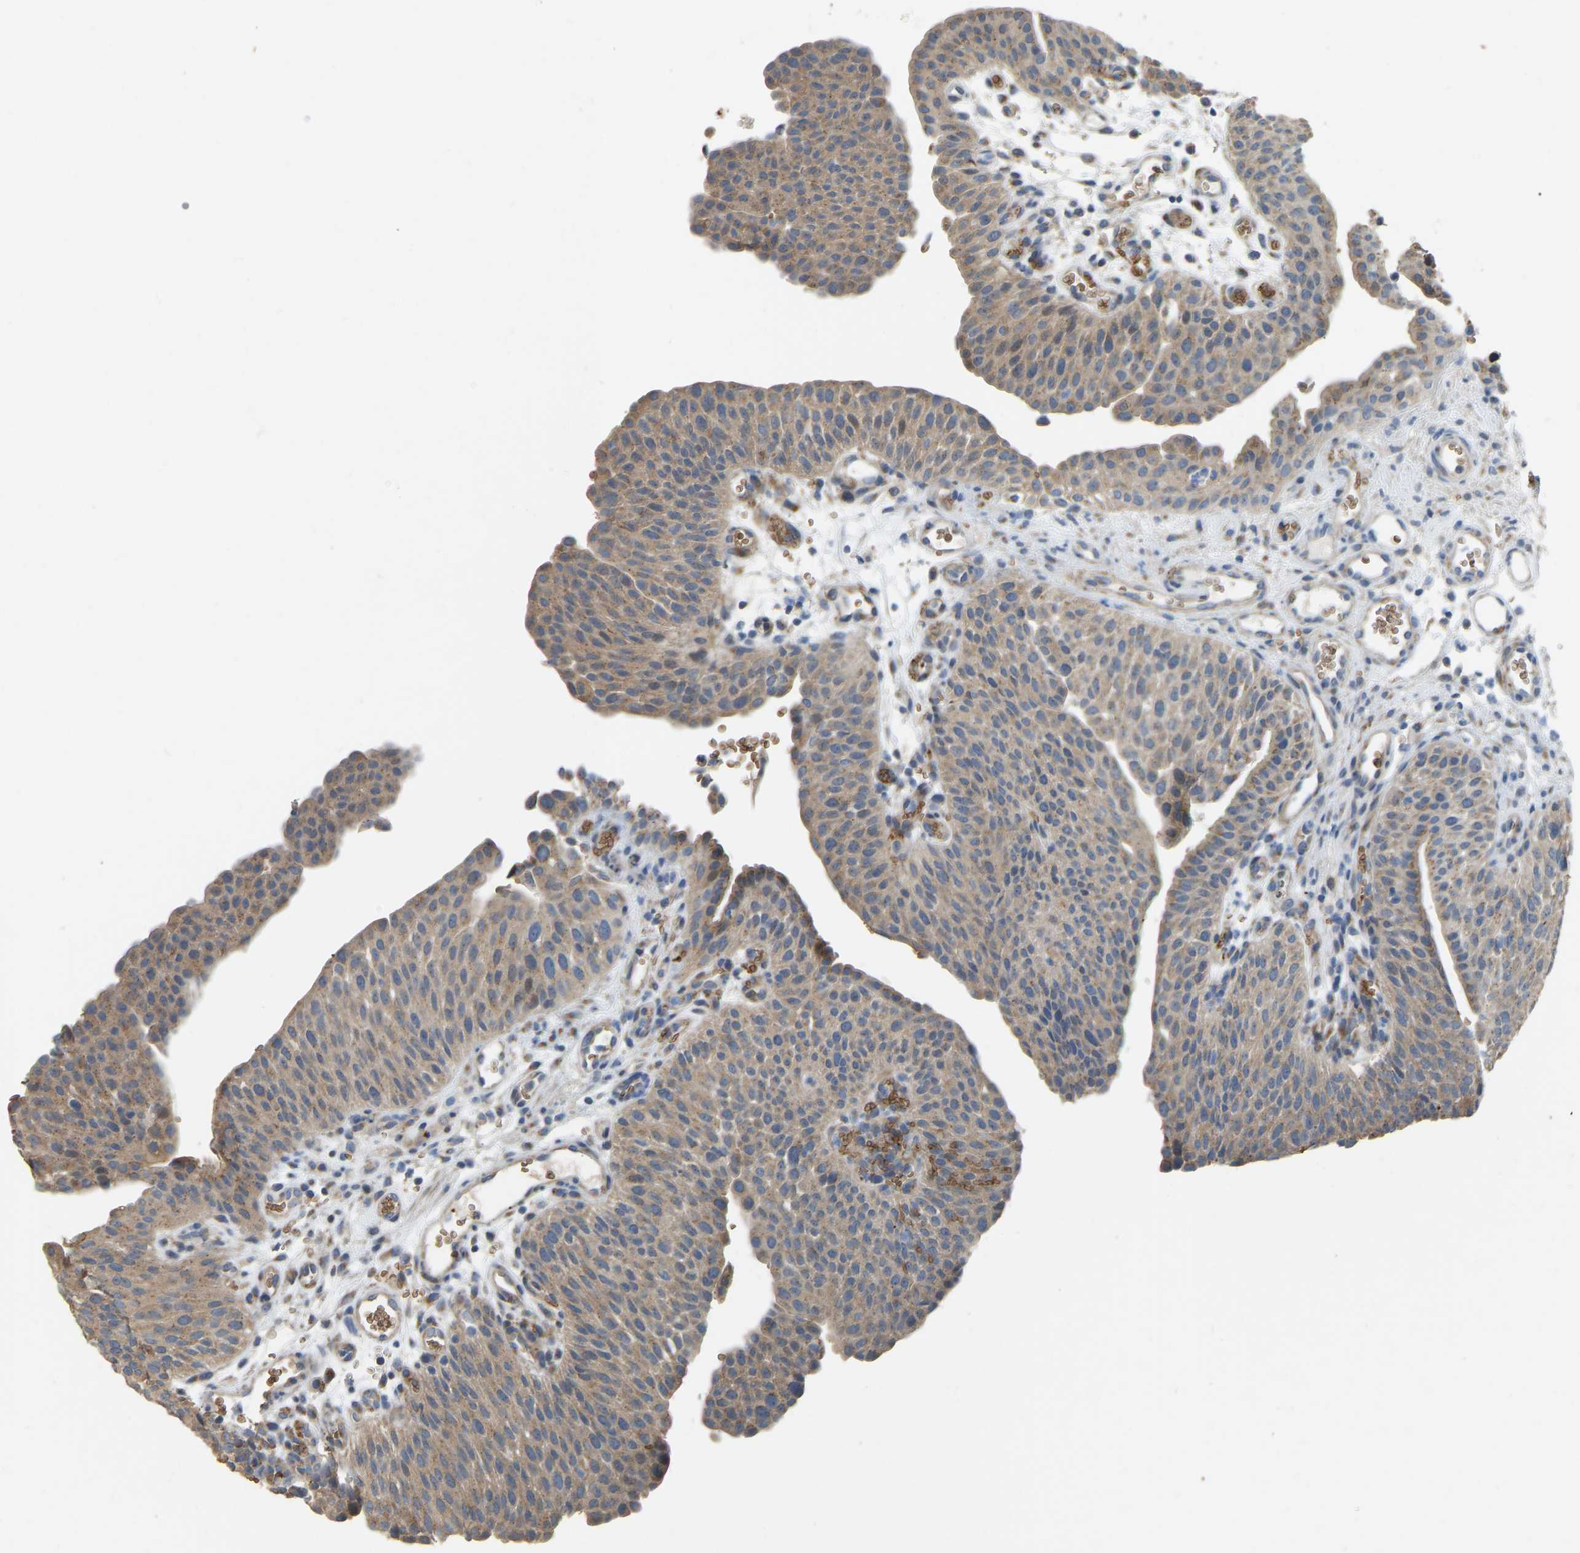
{"staining": {"intensity": "weak", "quantity": ">75%", "location": "cytoplasmic/membranous"}, "tissue": "urothelial cancer", "cell_type": "Tumor cells", "image_type": "cancer", "snomed": [{"axis": "morphology", "description": "Urothelial carcinoma, Low grade"}, {"axis": "morphology", "description": "Urothelial carcinoma, High grade"}, {"axis": "topography", "description": "Urinary bladder"}], "caption": "Urothelial cancer stained for a protein reveals weak cytoplasmic/membranous positivity in tumor cells. The staining was performed using DAB (3,3'-diaminobenzidine), with brown indicating positive protein expression. Nuclei are stained blue with hematoxylin.", "gene": "CFAP298", "patient": {"sex": "male", "age": 35}}